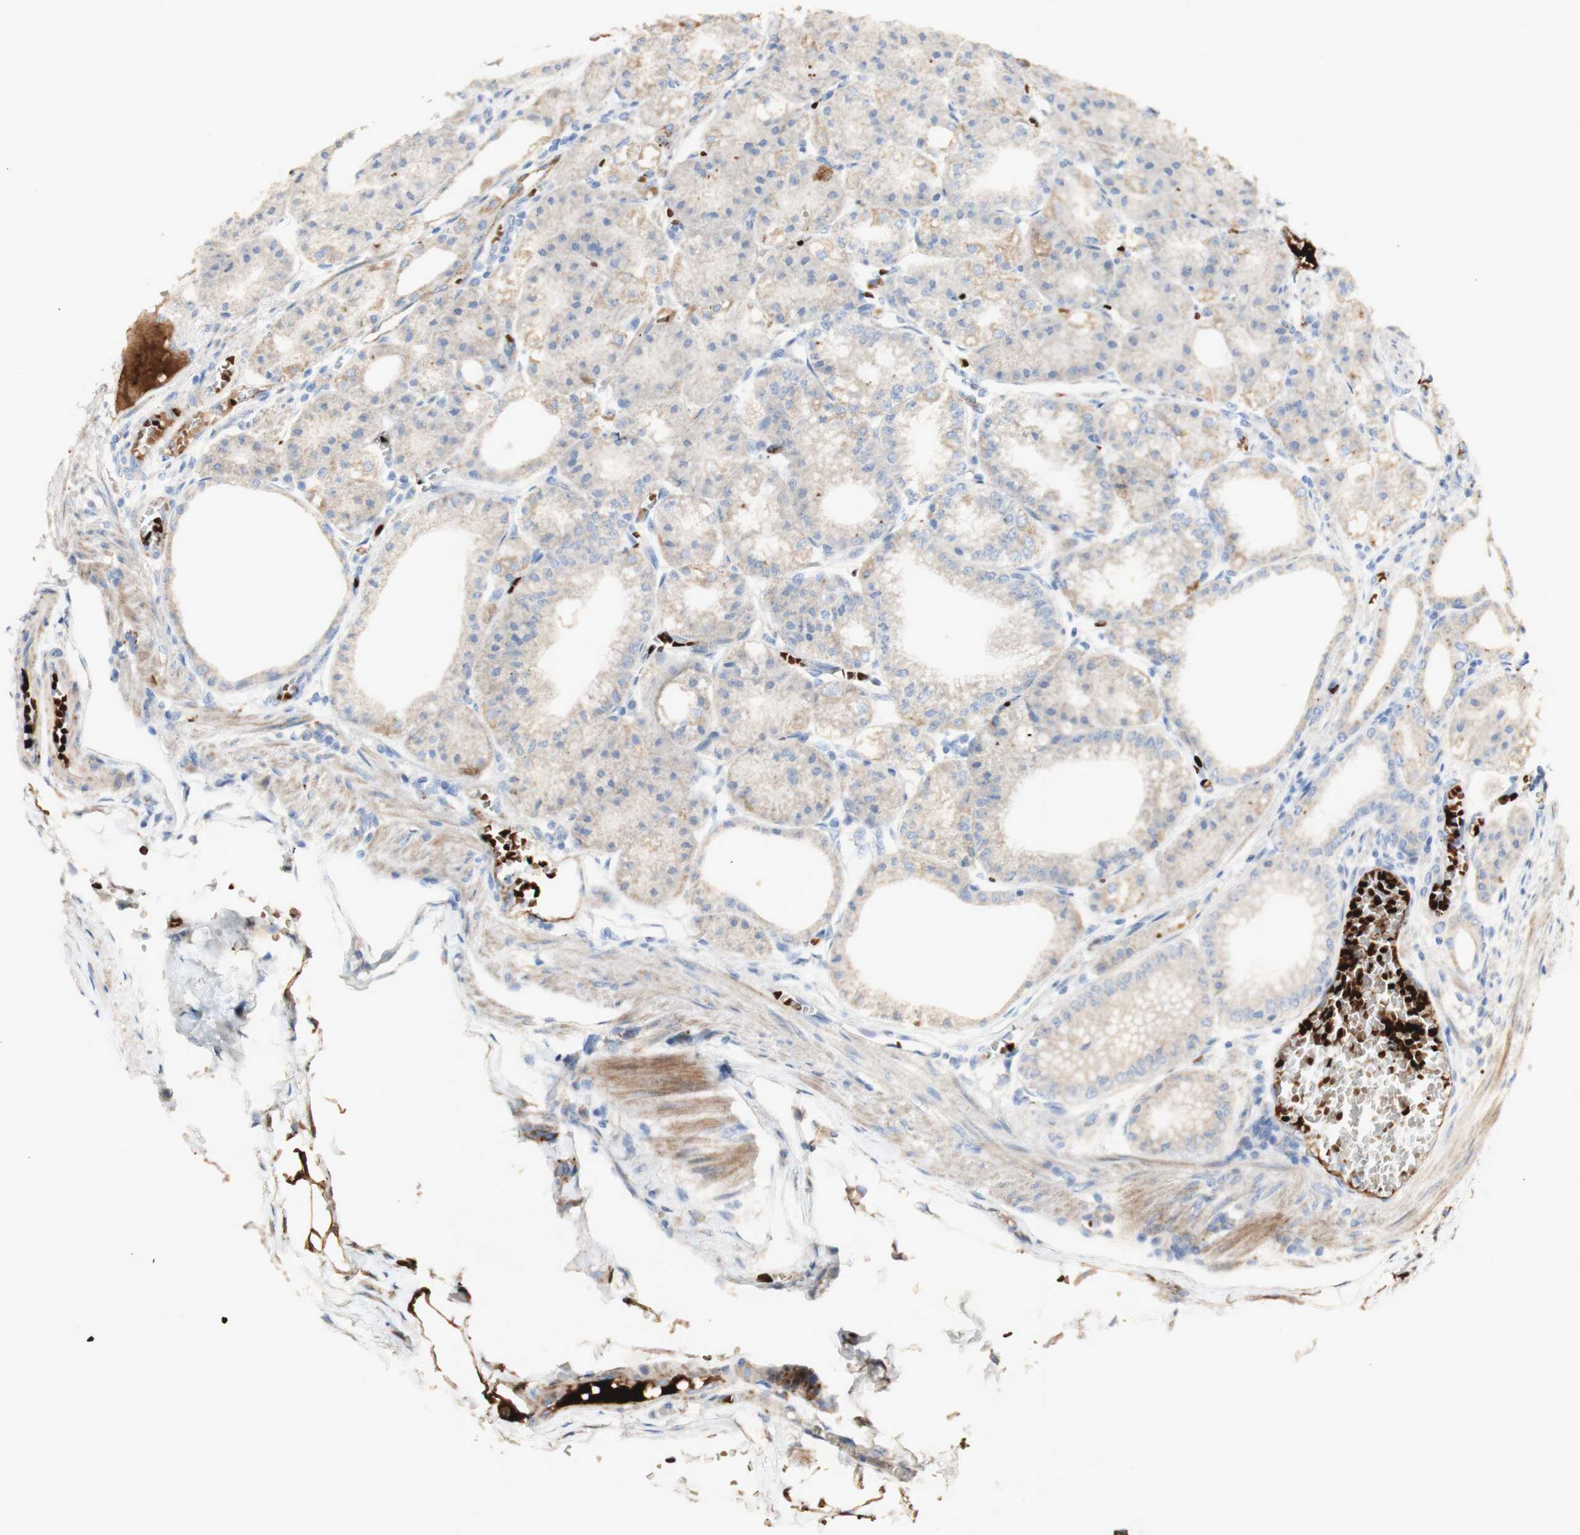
{"staining": {"intensity": "weak", "quantity": "25%-75%", "location": "cytoplasmic/membranous"}, "tissue": "stomach", "cell_type": "Glandular cells", "image_type": "normal", "snomed": [{"axis": "morphology", "description": "Normal tissue, NOS"}, {"axis": "topography", "description": "Stomach, lower"}], "caption": "Immunohistochemical staining of benign stomach demonstrates low levels of weak cytoplasmic/membranous positivity in approximately 25%-75% of glandular cells.", "gene": "GAN", "patient": {"sex": "male", "age": 71}}